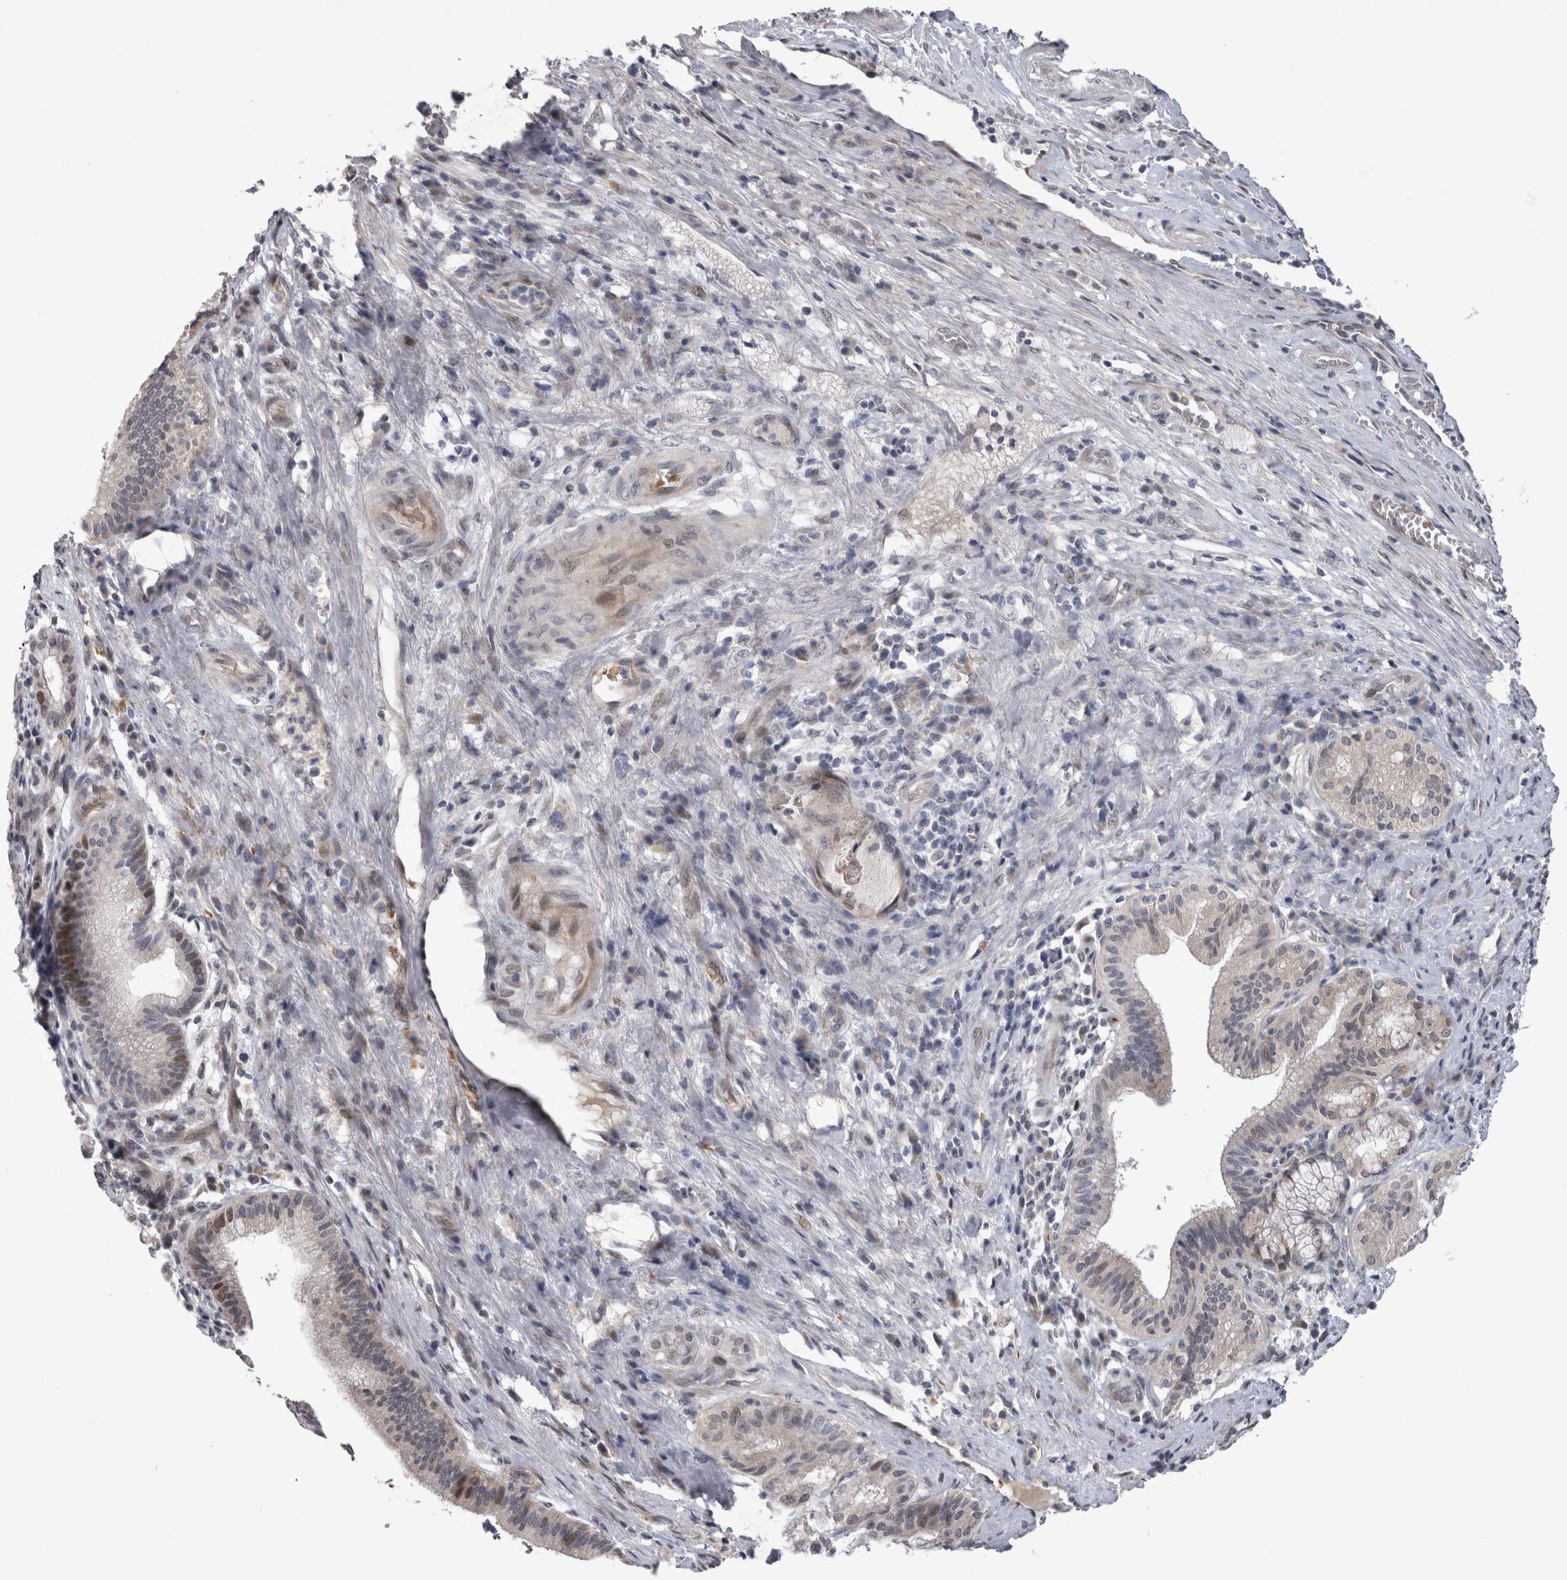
{"staining": {"intensity": "negative", "quantity": "none", "location": "none"}, "tissue": "liver cancer", "cell_type": "Tumor cells", "image_type": "cancer", "snomed": [{"axis": "morphology", "description": "Normal tissue, NOS"}, {"axis": "morphology", "description": "Cholangiocarcinoma"}, {"axis": "topography", "description": "Liver"}, {"axis": "topography", "description": "Peripheral nerve tissue"}], "caption": "A high-resolution photomicrograph shows immunohistochemistry (IHC) staining of cholangiocarcinoma (liver), which shows no significant staining in tumor cells.", "gene": "IFI44", "patient": {"sex": "female", "age": 73}}